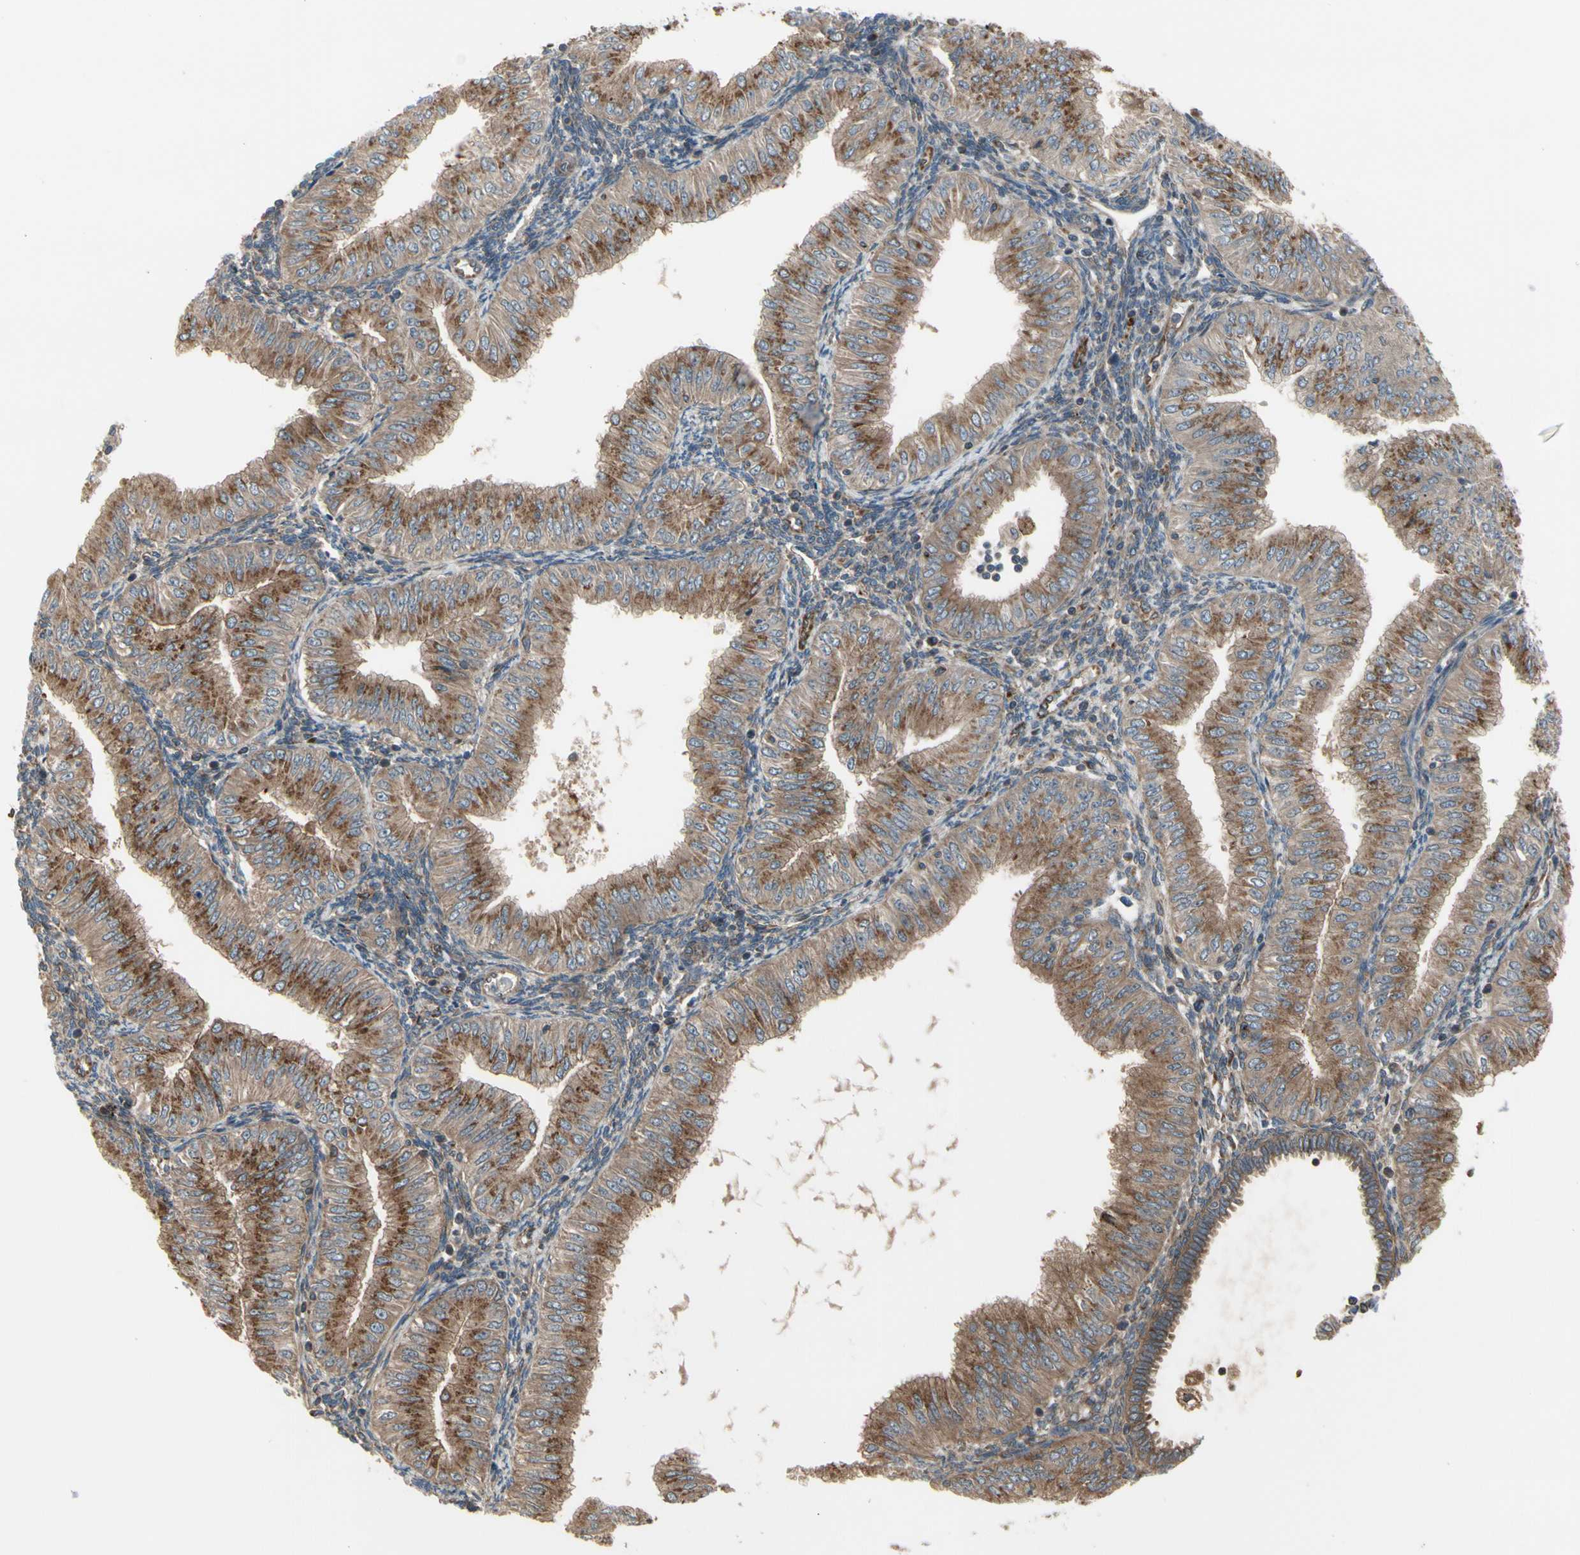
{"staining": {"intensity": "strong", "quantity": ">75%", "location": "cytoplasmic/membranous"}, "tissue": "endometrial cancer", "cell_type": "Tumor cells", "image_type": "cancer", "snomed": [{"axis": "morphology", "description": "Normal tissue, NOS"}, {"axis": "morphology", "description": "Adenocarcinoma, NOS"}, {"axis": "topography", "description": "Endometrium"}], "caption": "Endometrial cancer tissue displays strong cytoplasmic/membranous staining in approximately >75% of tumor cells", "gene": "SLC39A9", "patient": {"sex": "female", "age": 53}}